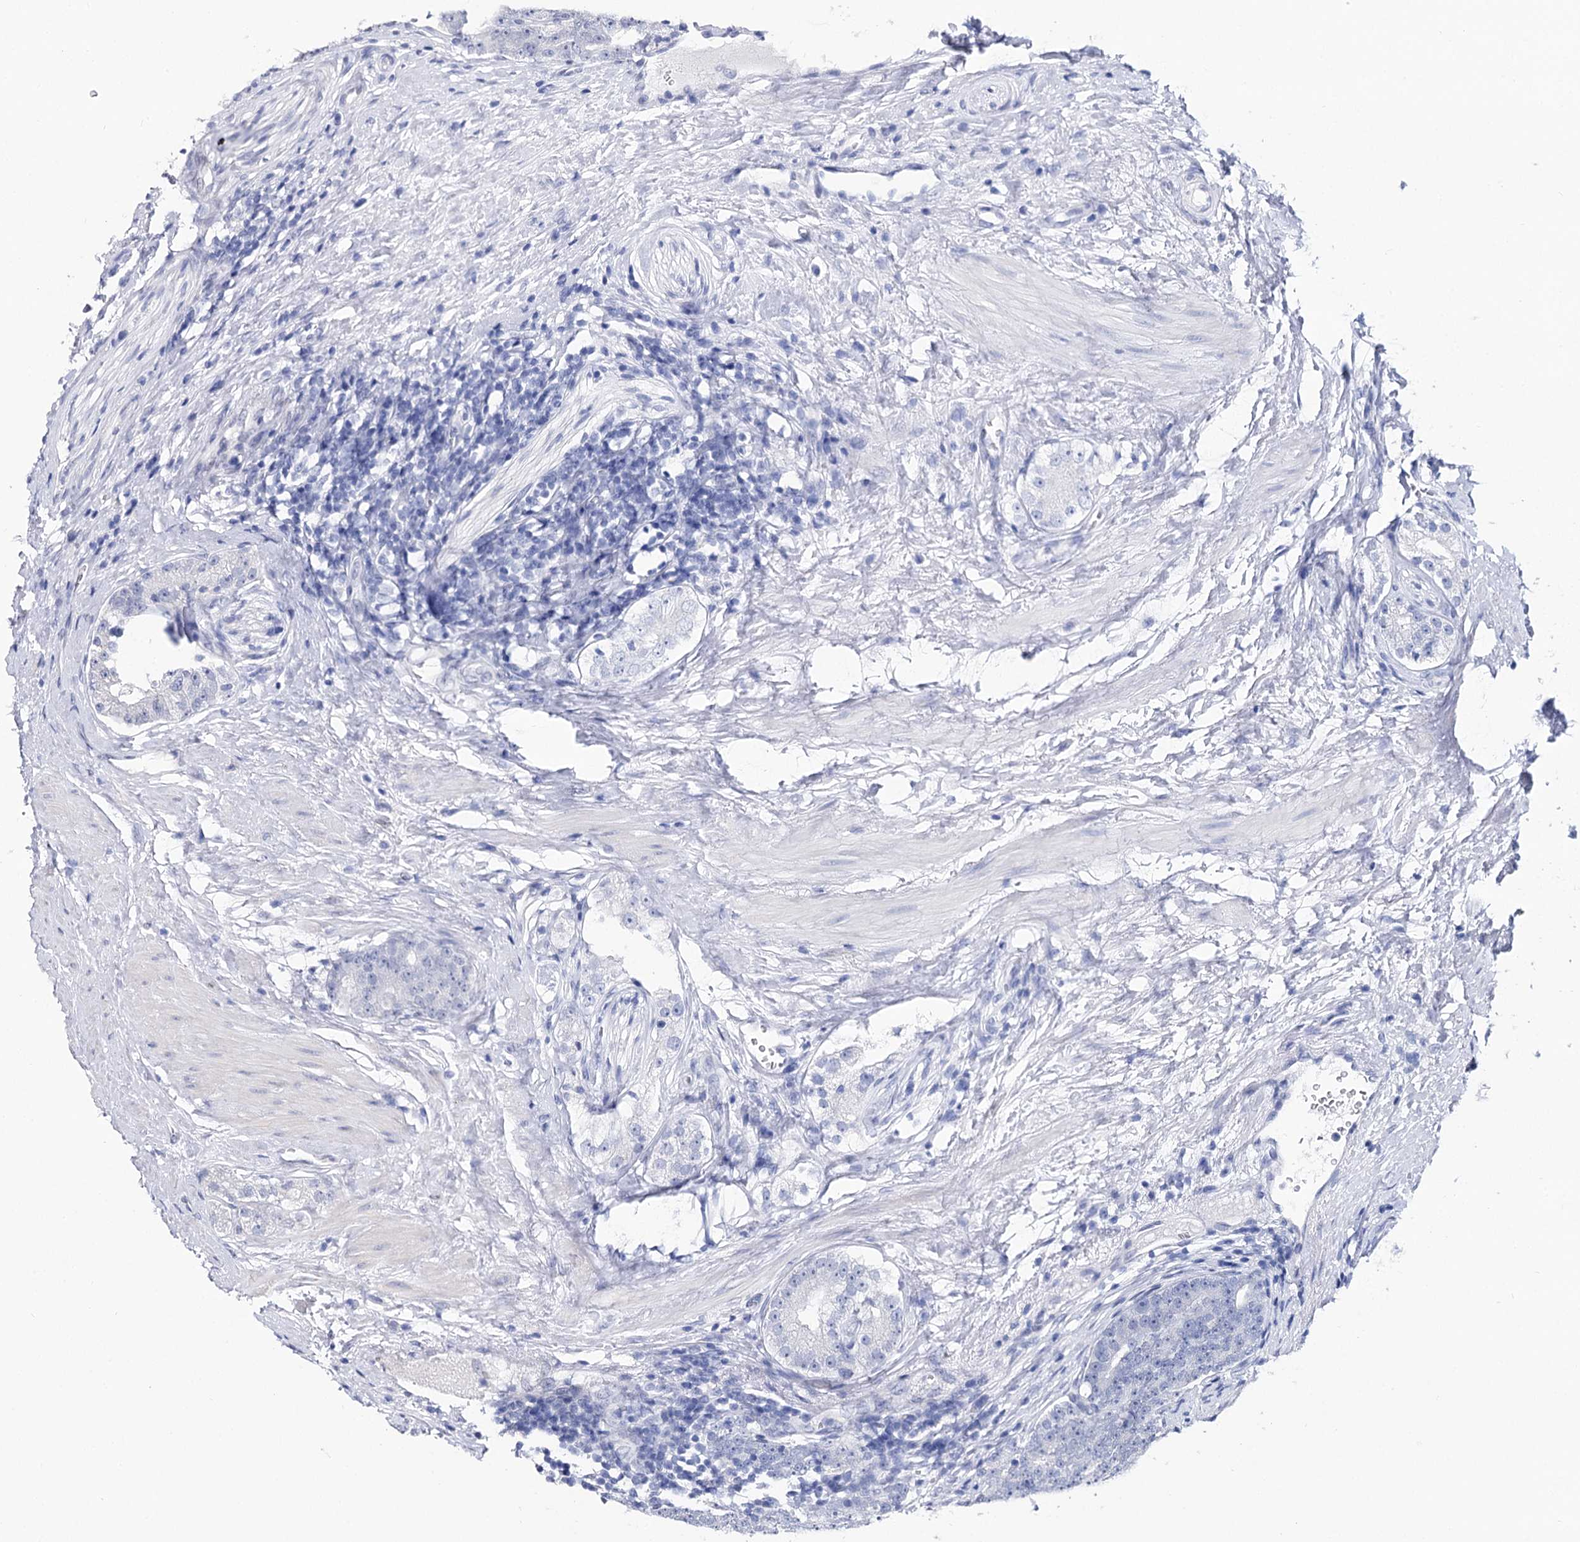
{"staining": {"intensity": "negative", "quantity": "none", "location": "none"}, "tissue": "prostate cancer", "cell_type": "Tumor cells", "image_type": "cancer", "snomed": [{"axis": "morphology", "description": "Adenocarcinoma, High grade"}, {"axis": "topography", "description": "Prostate"}], "caption": "Immunohistochemistry (IHC) of prostate cancer (adenocarcinoma (high-grade)) displays no positivity in tumor cells. Nuclei are stained in blue.", "gene": "TMEM201", "patient": {"sex": "male", "age": 56}}